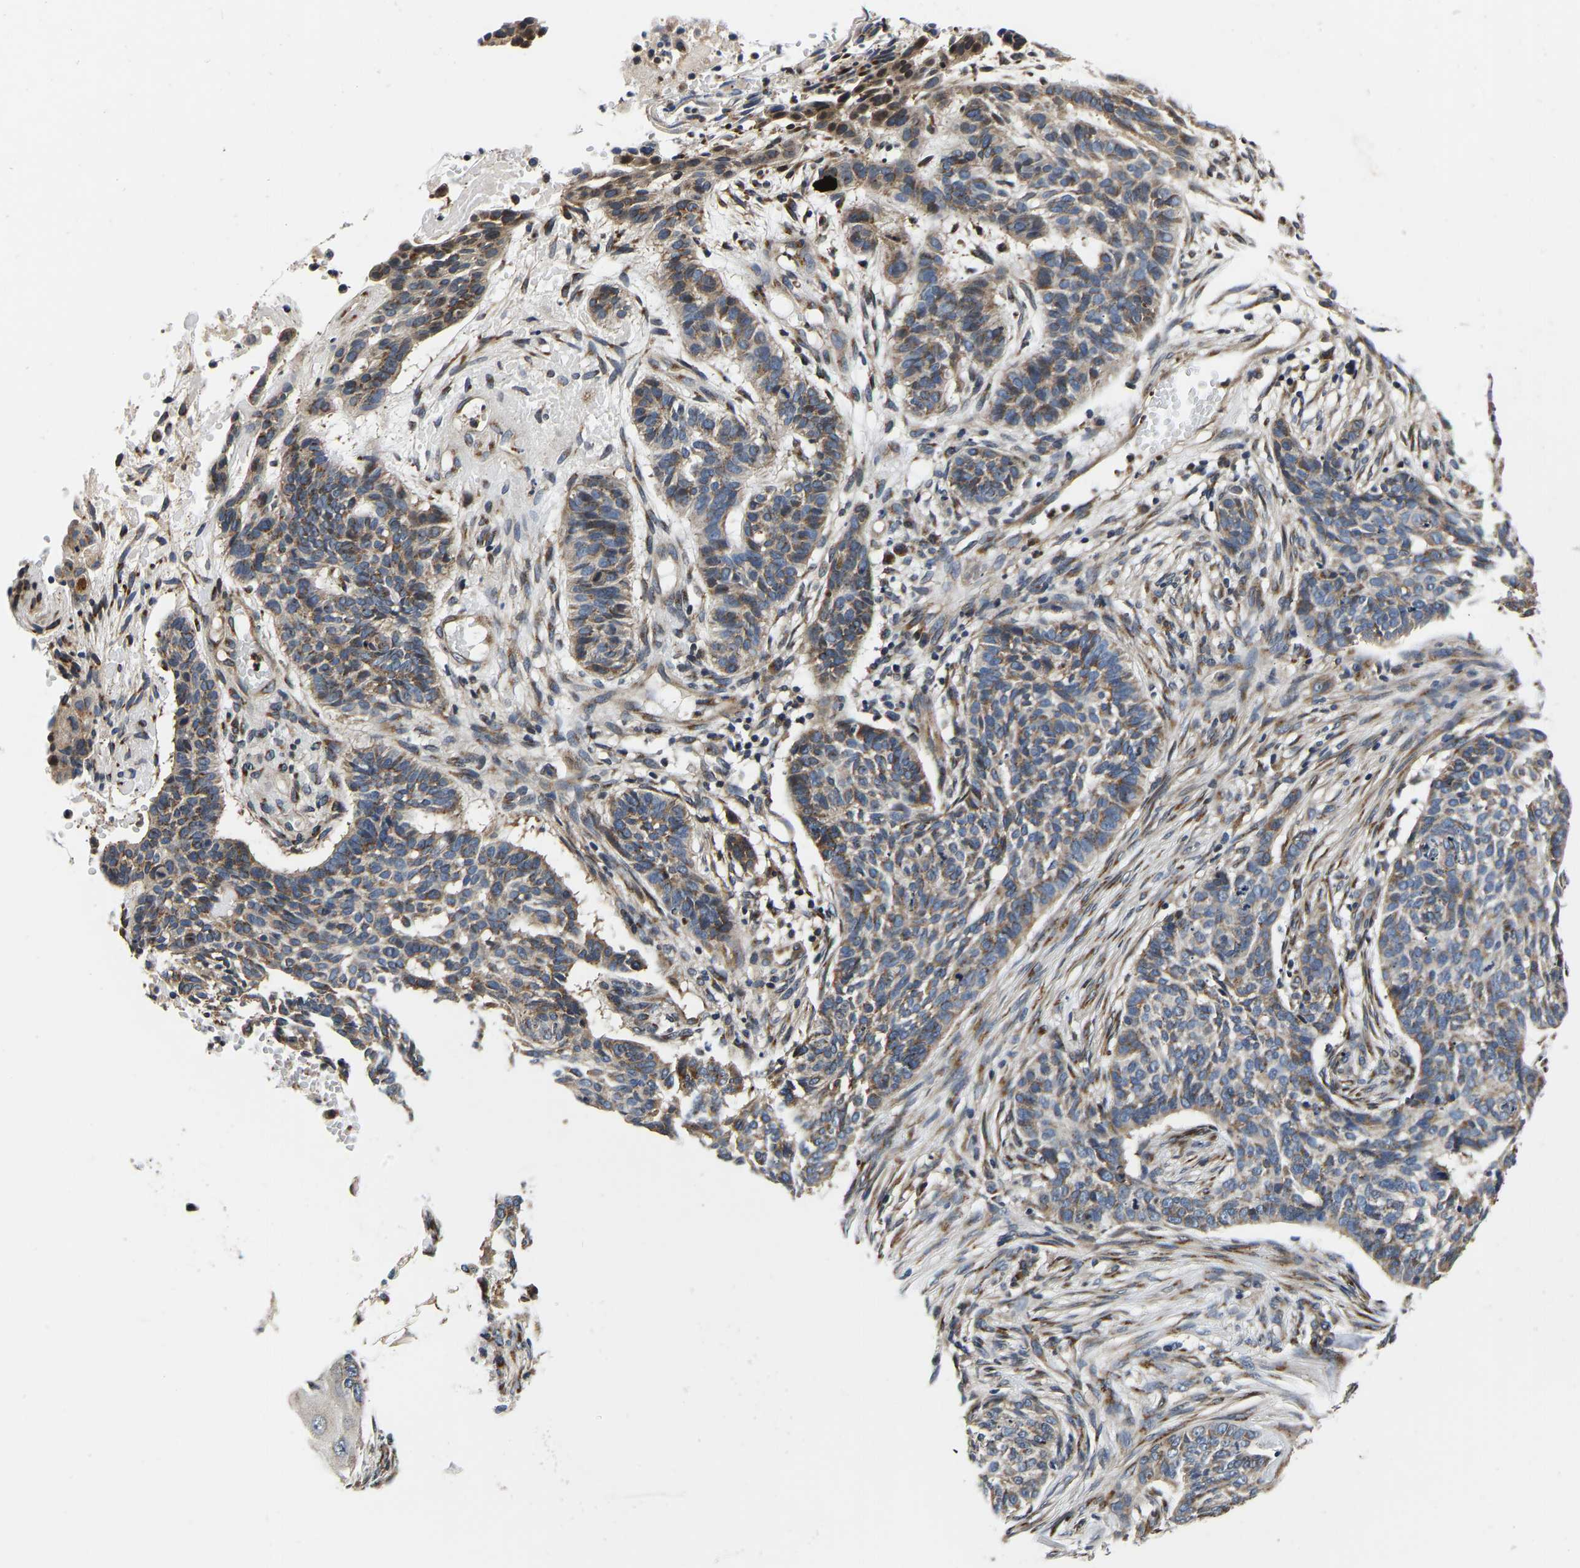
{"staining": {"intensity": "moderate", "quantity": ">75%", "location": "cytoplasmic/membranous"}, "tissue": "skin cancer", "cell_type": "Tumor cells", "image_type": "cancer", "snomed": [{"axis": "morphology", "description": "Basal cell carcinoma"}, {"axis": "topography", "description": "Skin"}], "caption": "Human skin cancer (basal cell carcinoma) stained with a protein marker demonstrates moderate staining in tumor cells.", "gene": "RABAC1", "patient": {"sex": "male", "age": 85}}